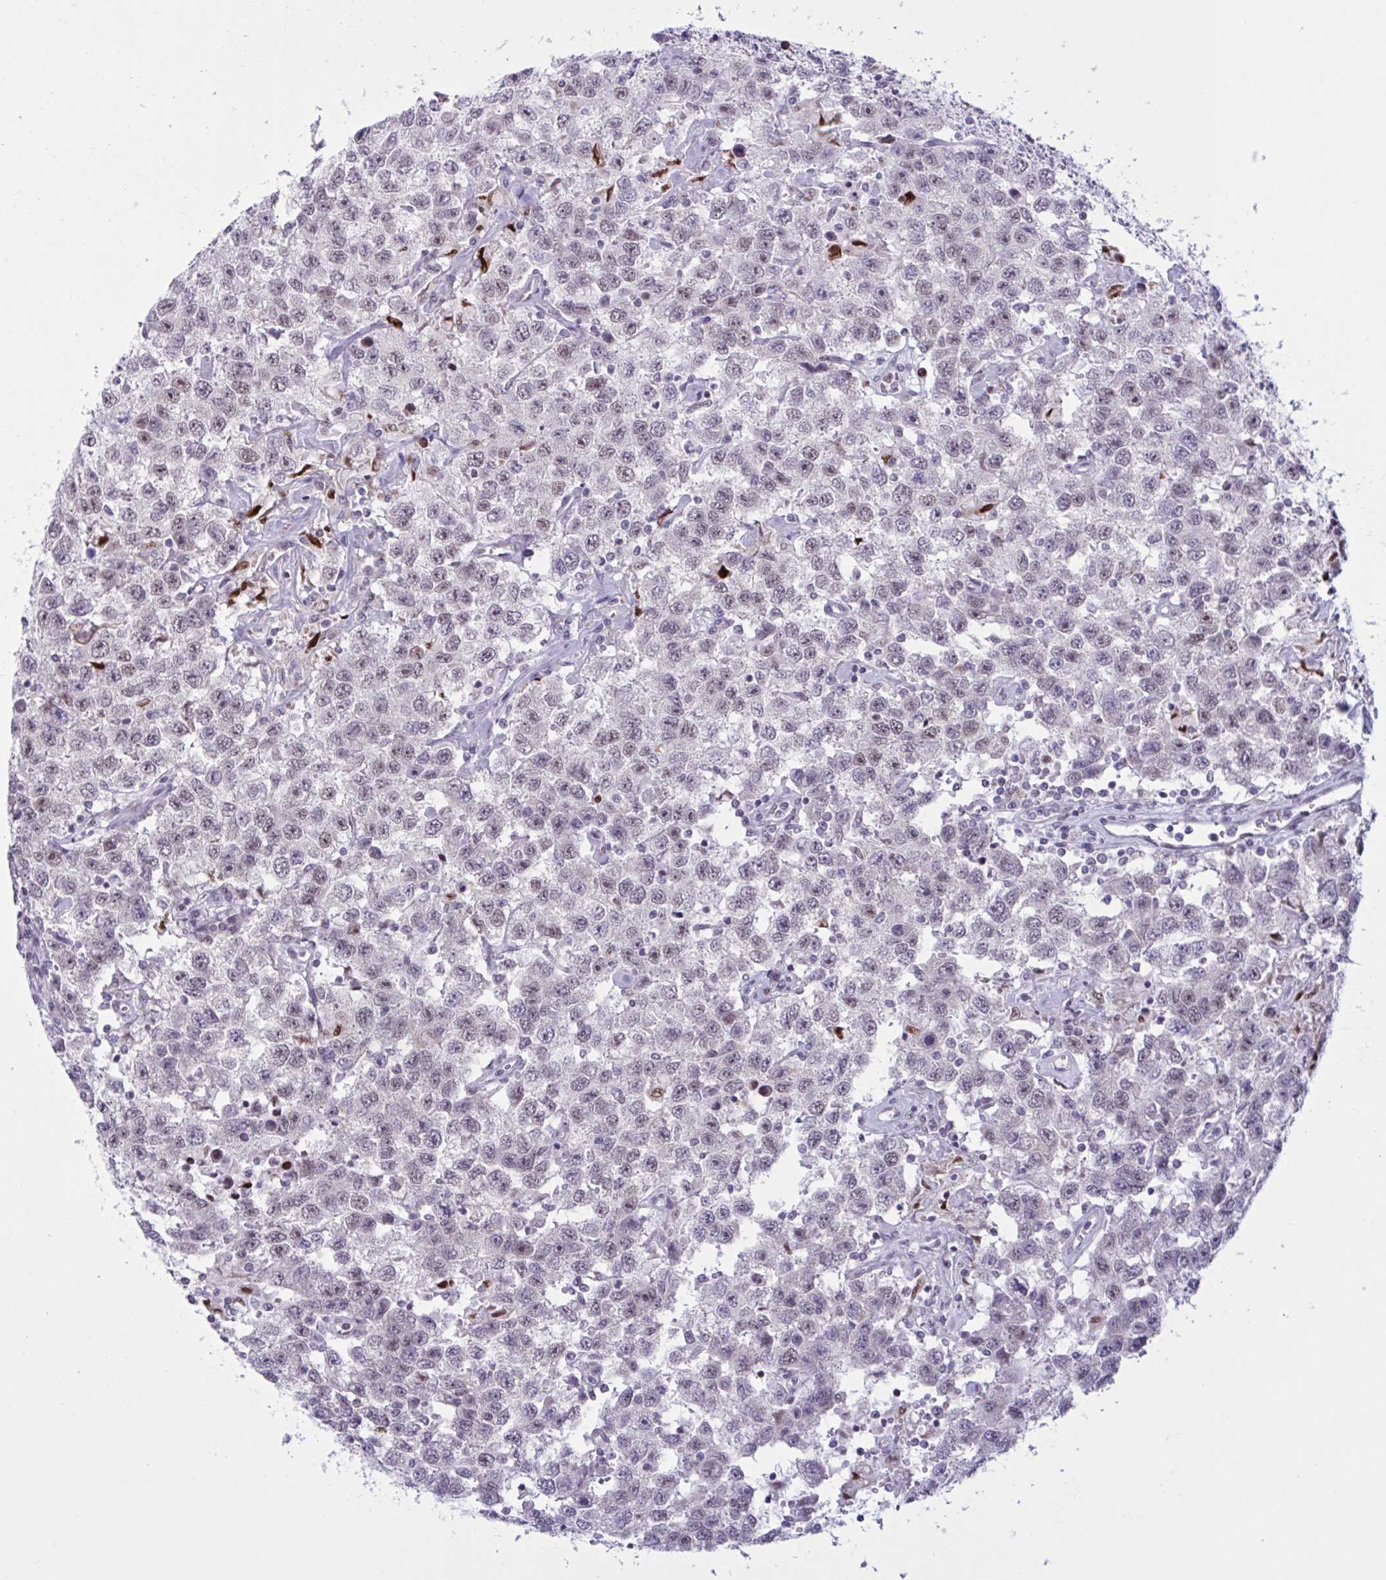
{"staining": {"intensity": "weak", "quantity": "25%-75%", "location": "nuclear"}, "tissue": "testis cancer", "cell_type": "Tumor cells", "image_type": "cancer", "snomed": [{"axis": "morphology", "description": "Seminoma, NOS"}, {"axis": "topography", "description": "Testis"}], "caption": "Tumor cells display weak nuclear positivity in about 25%-75% of cells in testis seminoma. (IHC, brightfield microscopy, high magnification).", "gene": "PRMT6", "patient": {"sex": "male", "age": 41}}